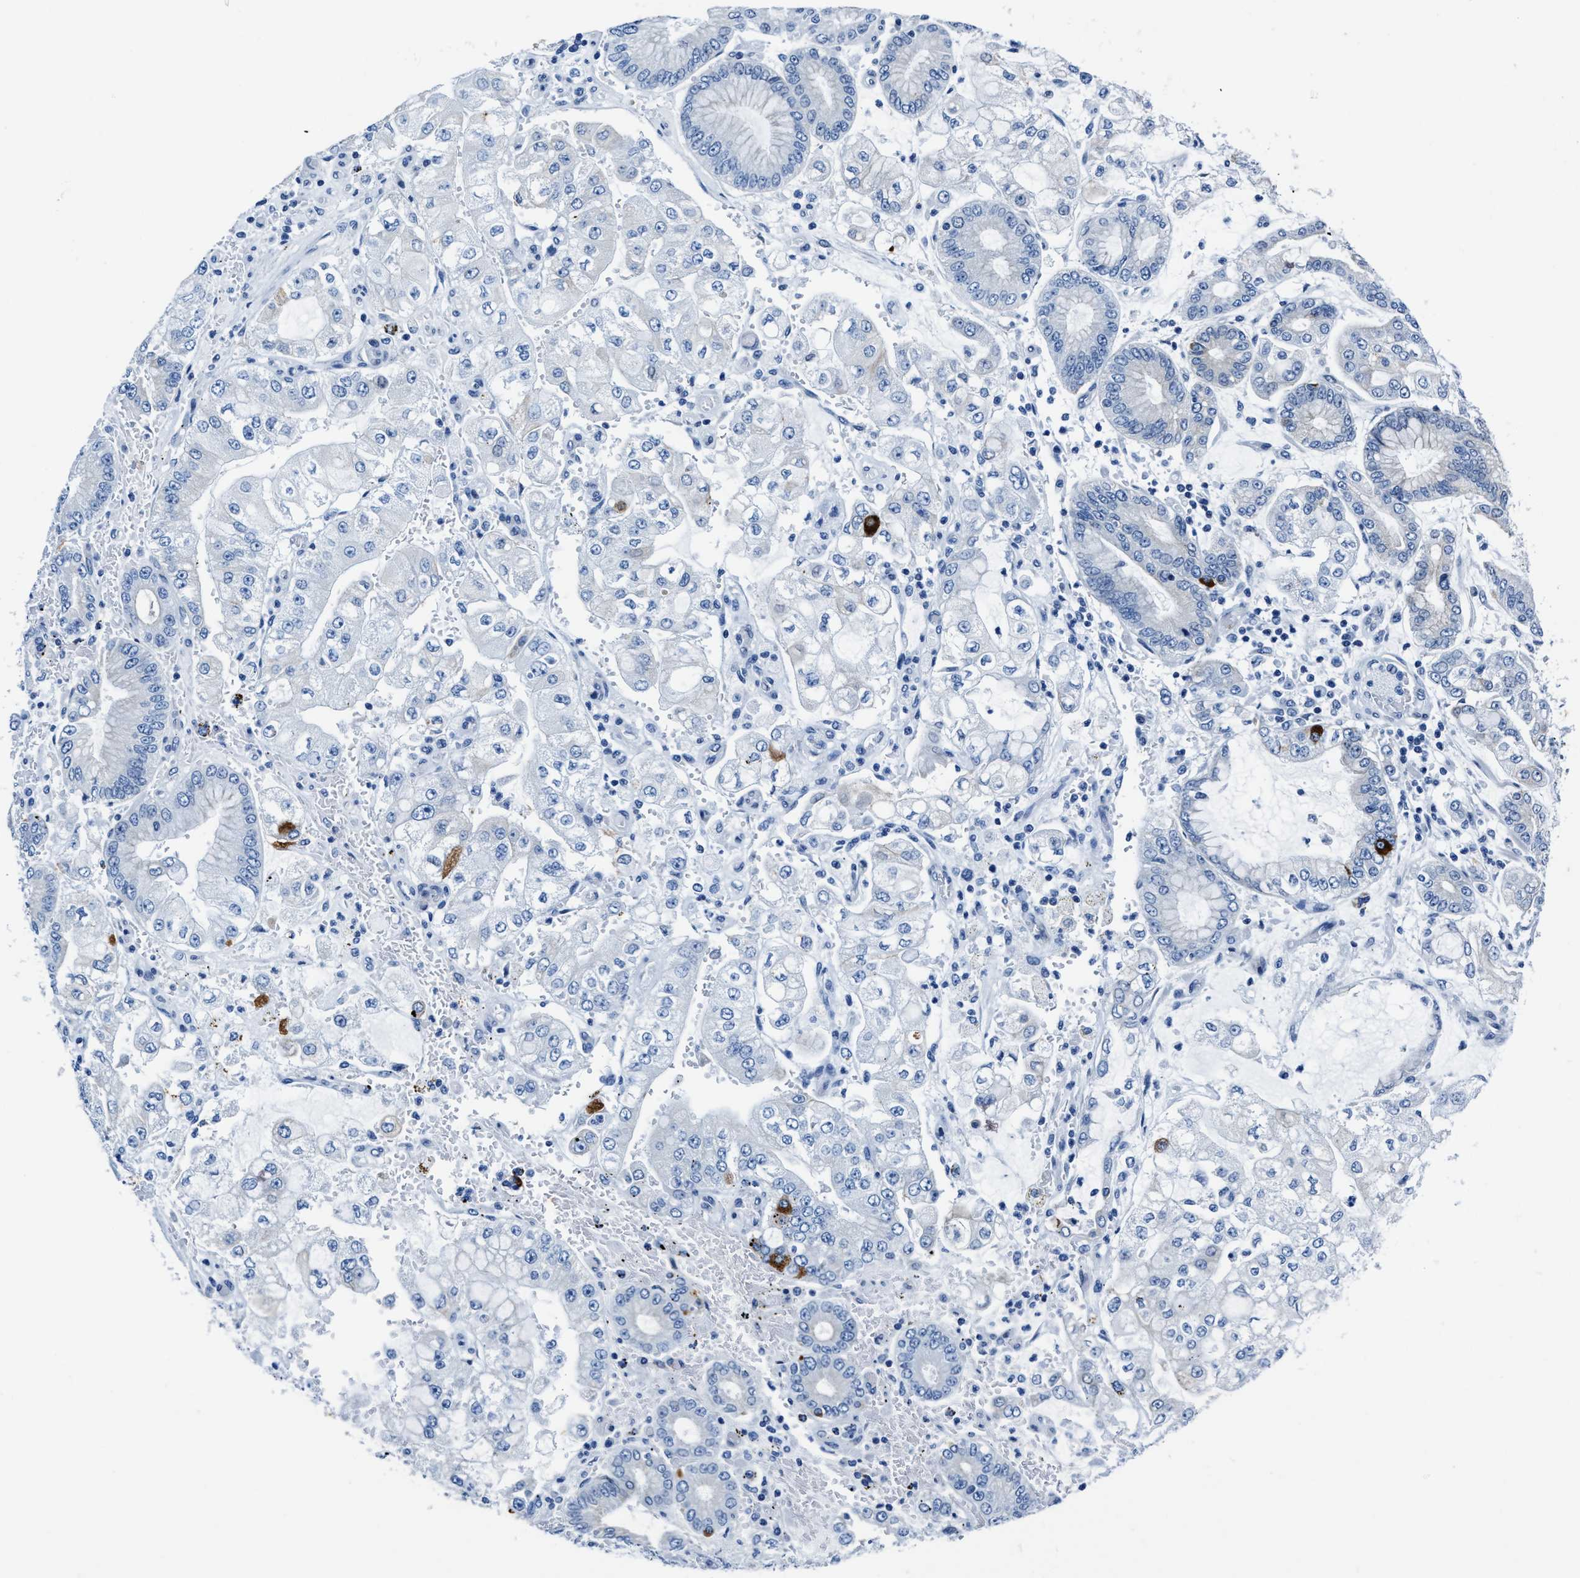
{"staining": {"intensity": "negative", "quantity": "none", "location": "none"}, "tissue": "stomach cancer", "cell_type": "Tumor cells", "image_type": "cancer", "snomed": [{"axis": "morphology", "description": "Adenocarcinoma, NOS"}, {"axis": "topography", "description": "Stomach"}], "caption": "Immunohistochemistry (IHC) micrograph of stomach cancer stained for a protein (brown), which exhibits no positivity in tumor cells.", "gene": "ASZ1", "patient": {"sex": "male", "age": 76}}